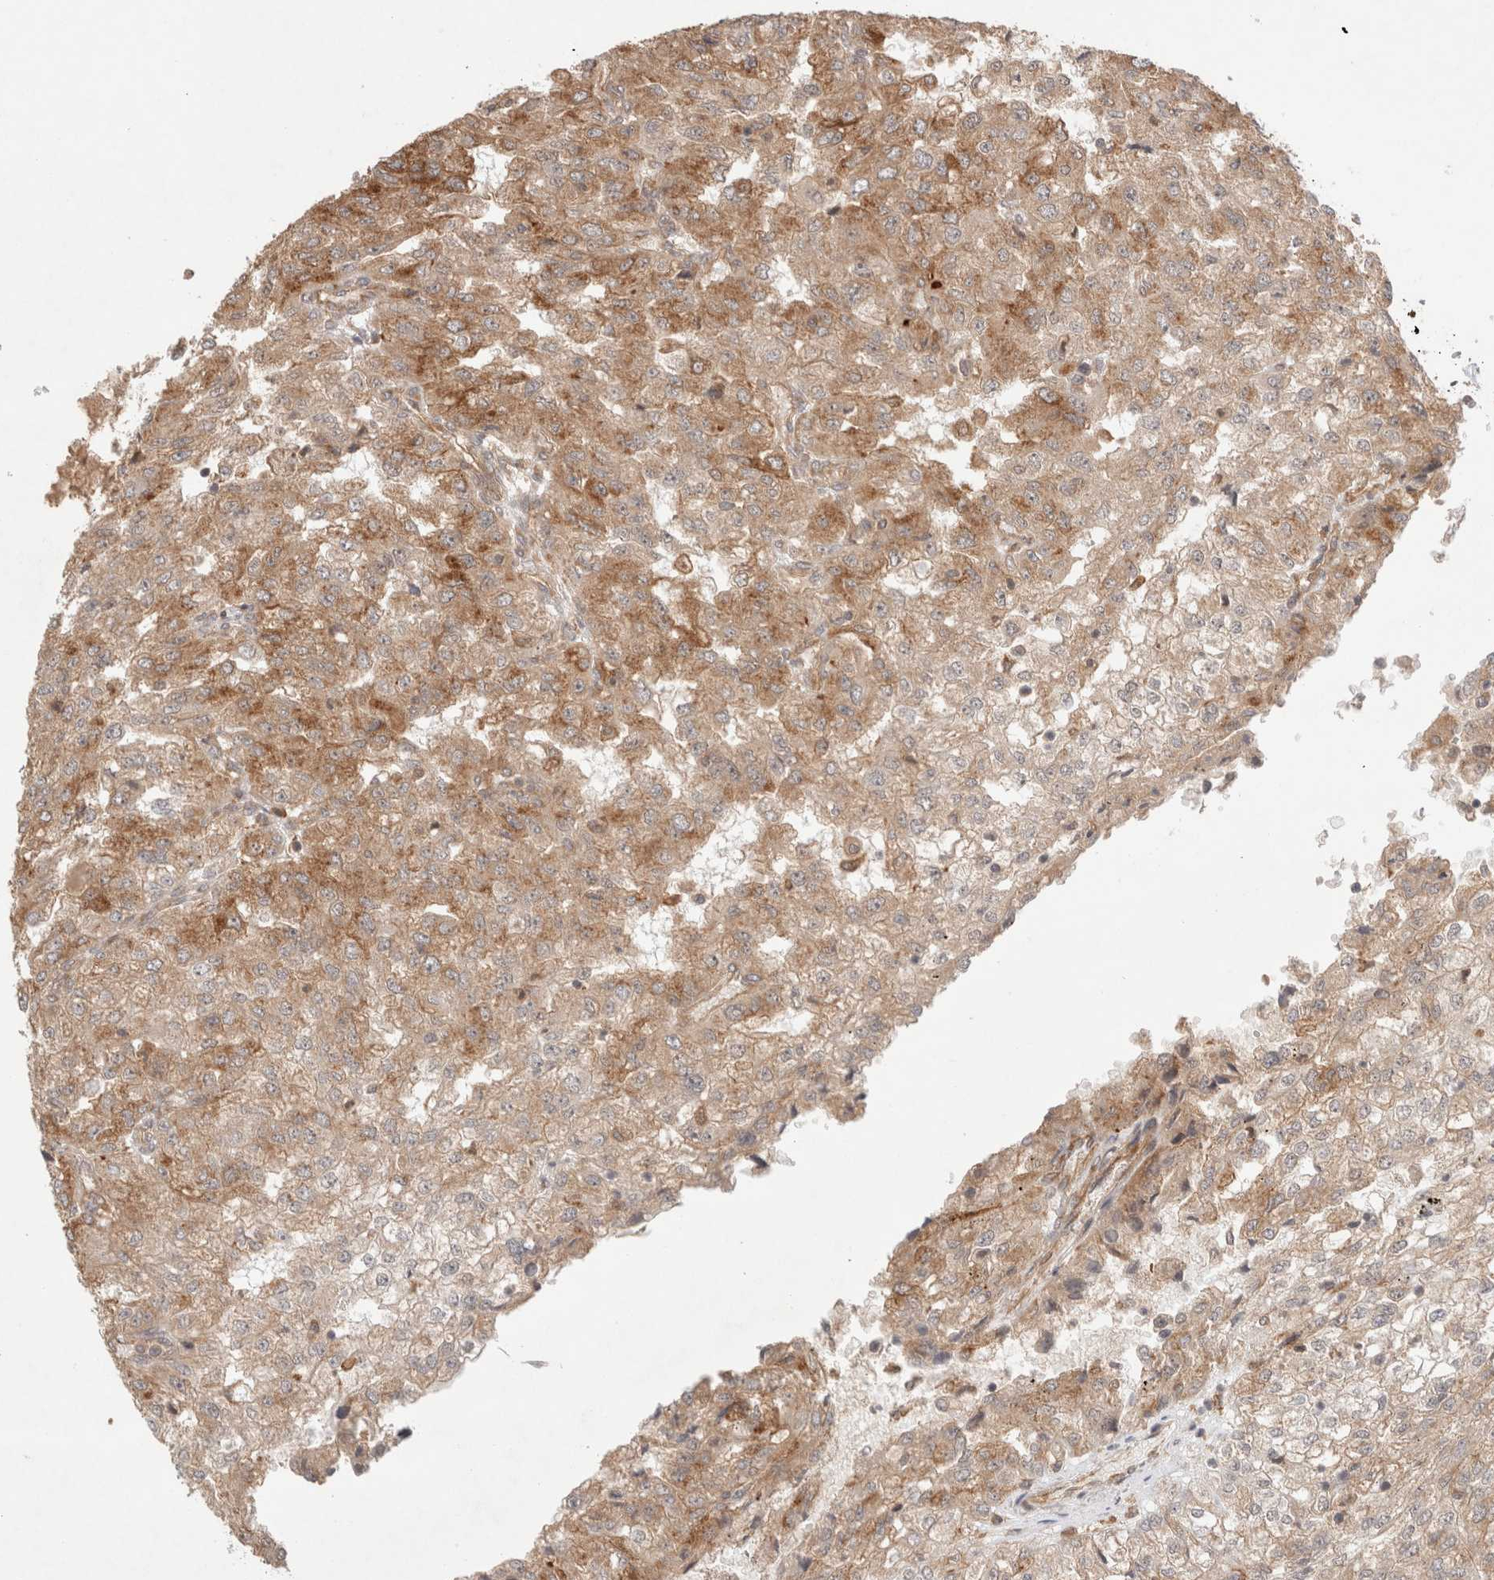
{"staining": {"intensity": "moderate", "quantity": ">75%", "location": "cytoplasmic/membranous"}, "tissue": "renal cancer", "cell_type": "Tumor cells", "image_type": "cancer", "snomed": [{"axis": "morphology", "description": "Adenocarcinoma, NOS"}, {"axis": "topography", "description": "Kidney"}], "caption": "This image exhibits IHC staining of human renal cancer (adenocarcinoma), with medium moderate cytoplasmic/membranous expression in approximately >75% of tumor cells.", "gene": "SIKE1", "patient": {"sex": "female", "age": 54}}